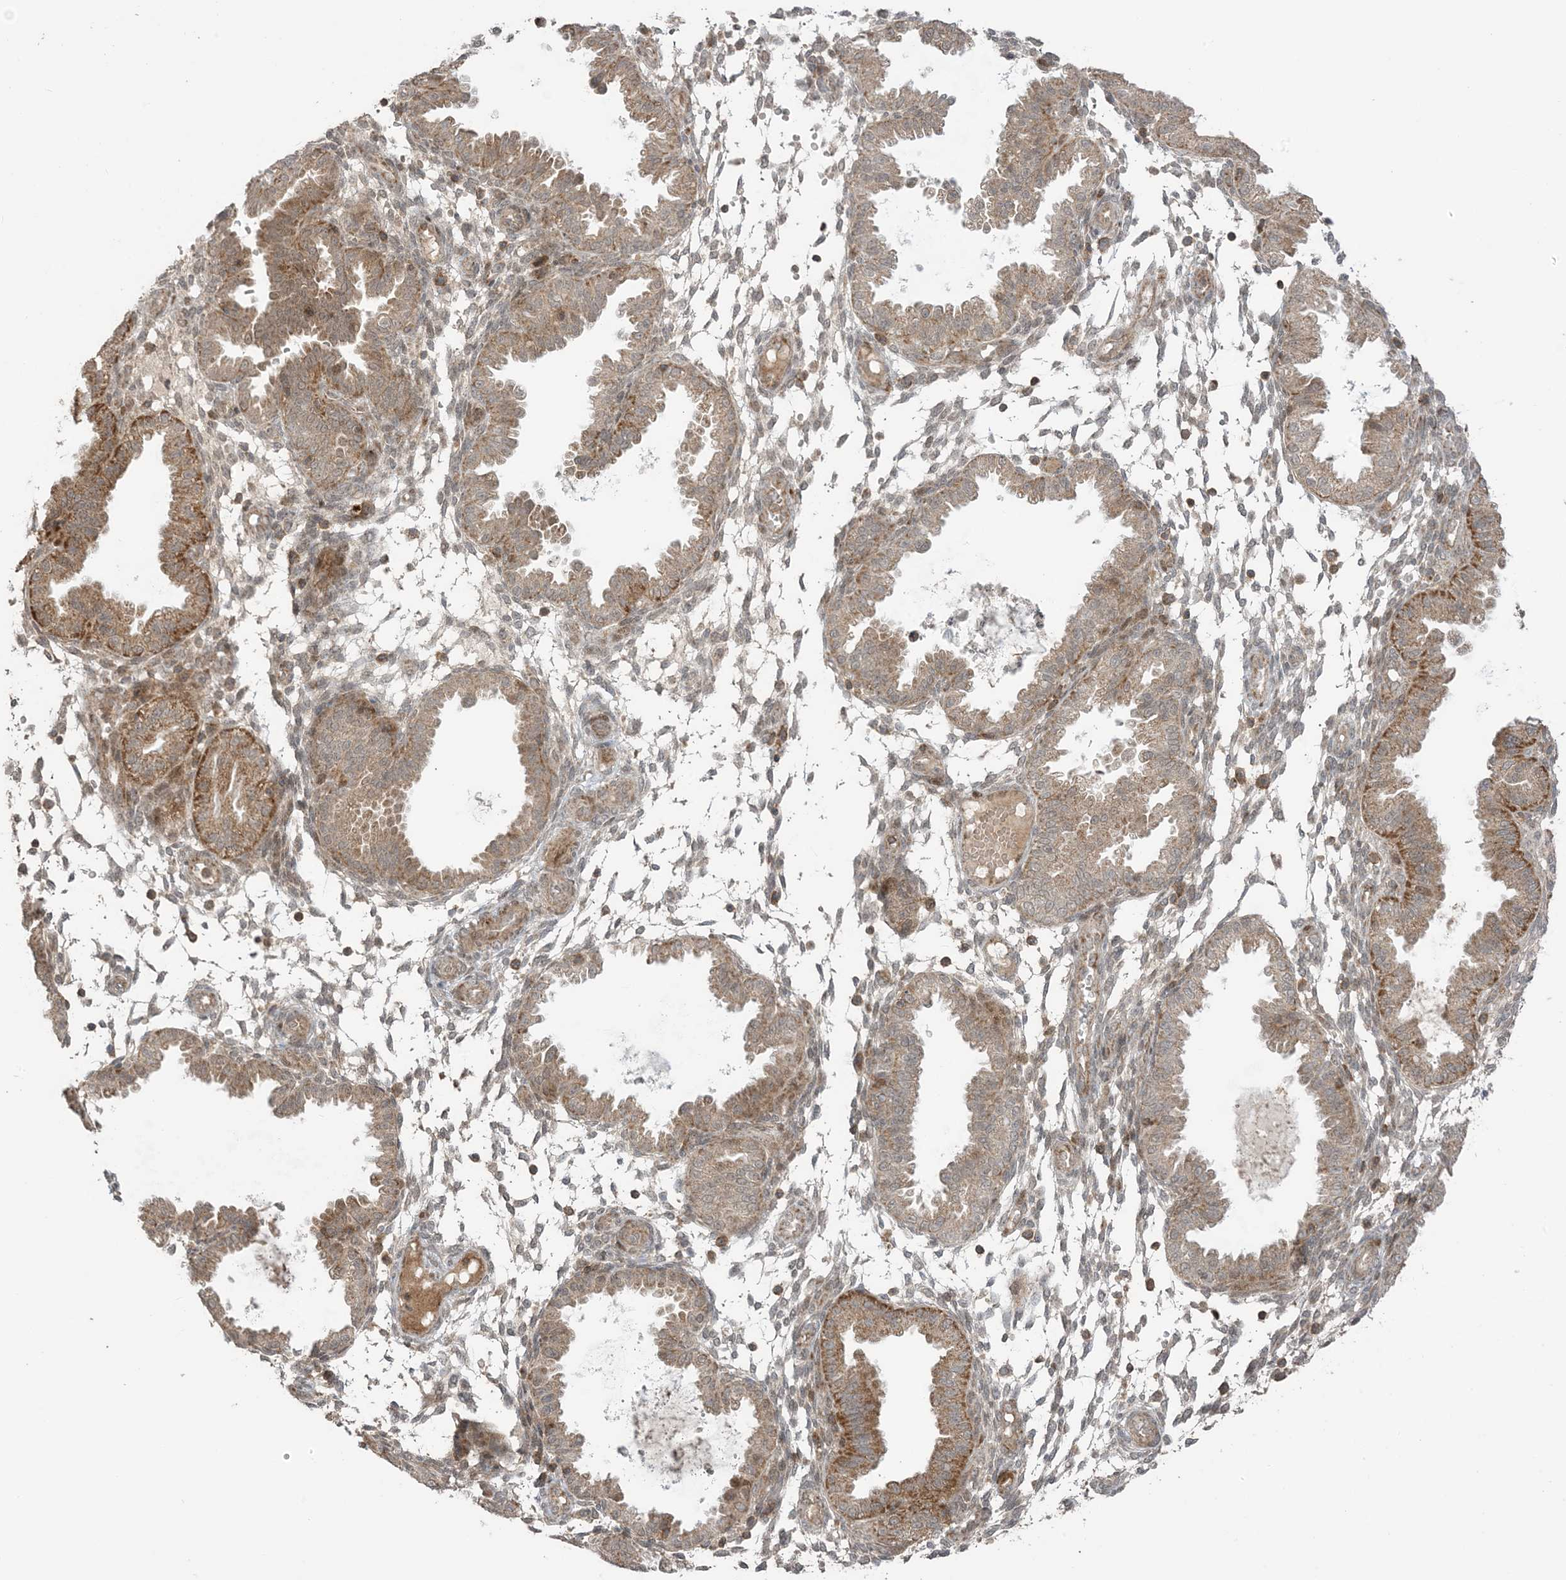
{"staining": {"intensity": "moderate", "quantity": "<25%", "location": "cytoplasmic/membranous"}, "tissue": "endometrium", "cell_type": "Cells in endometrial stroma", "image_type": "normal", "snomed": [{"axis": "morphology", "description": "Normal tissue, NOS"}, {"axis": "topography", "description": "Endometrium"}], "caption": "DAB immunohistochemical staining of unremarkable human endometrium displays moderate cytoplasmic/membranous protein staining in approximately <25% of cells in endometrial stroma.", "gene": "PHLDB2", "patient": {"sex": "female", "age": 33}}